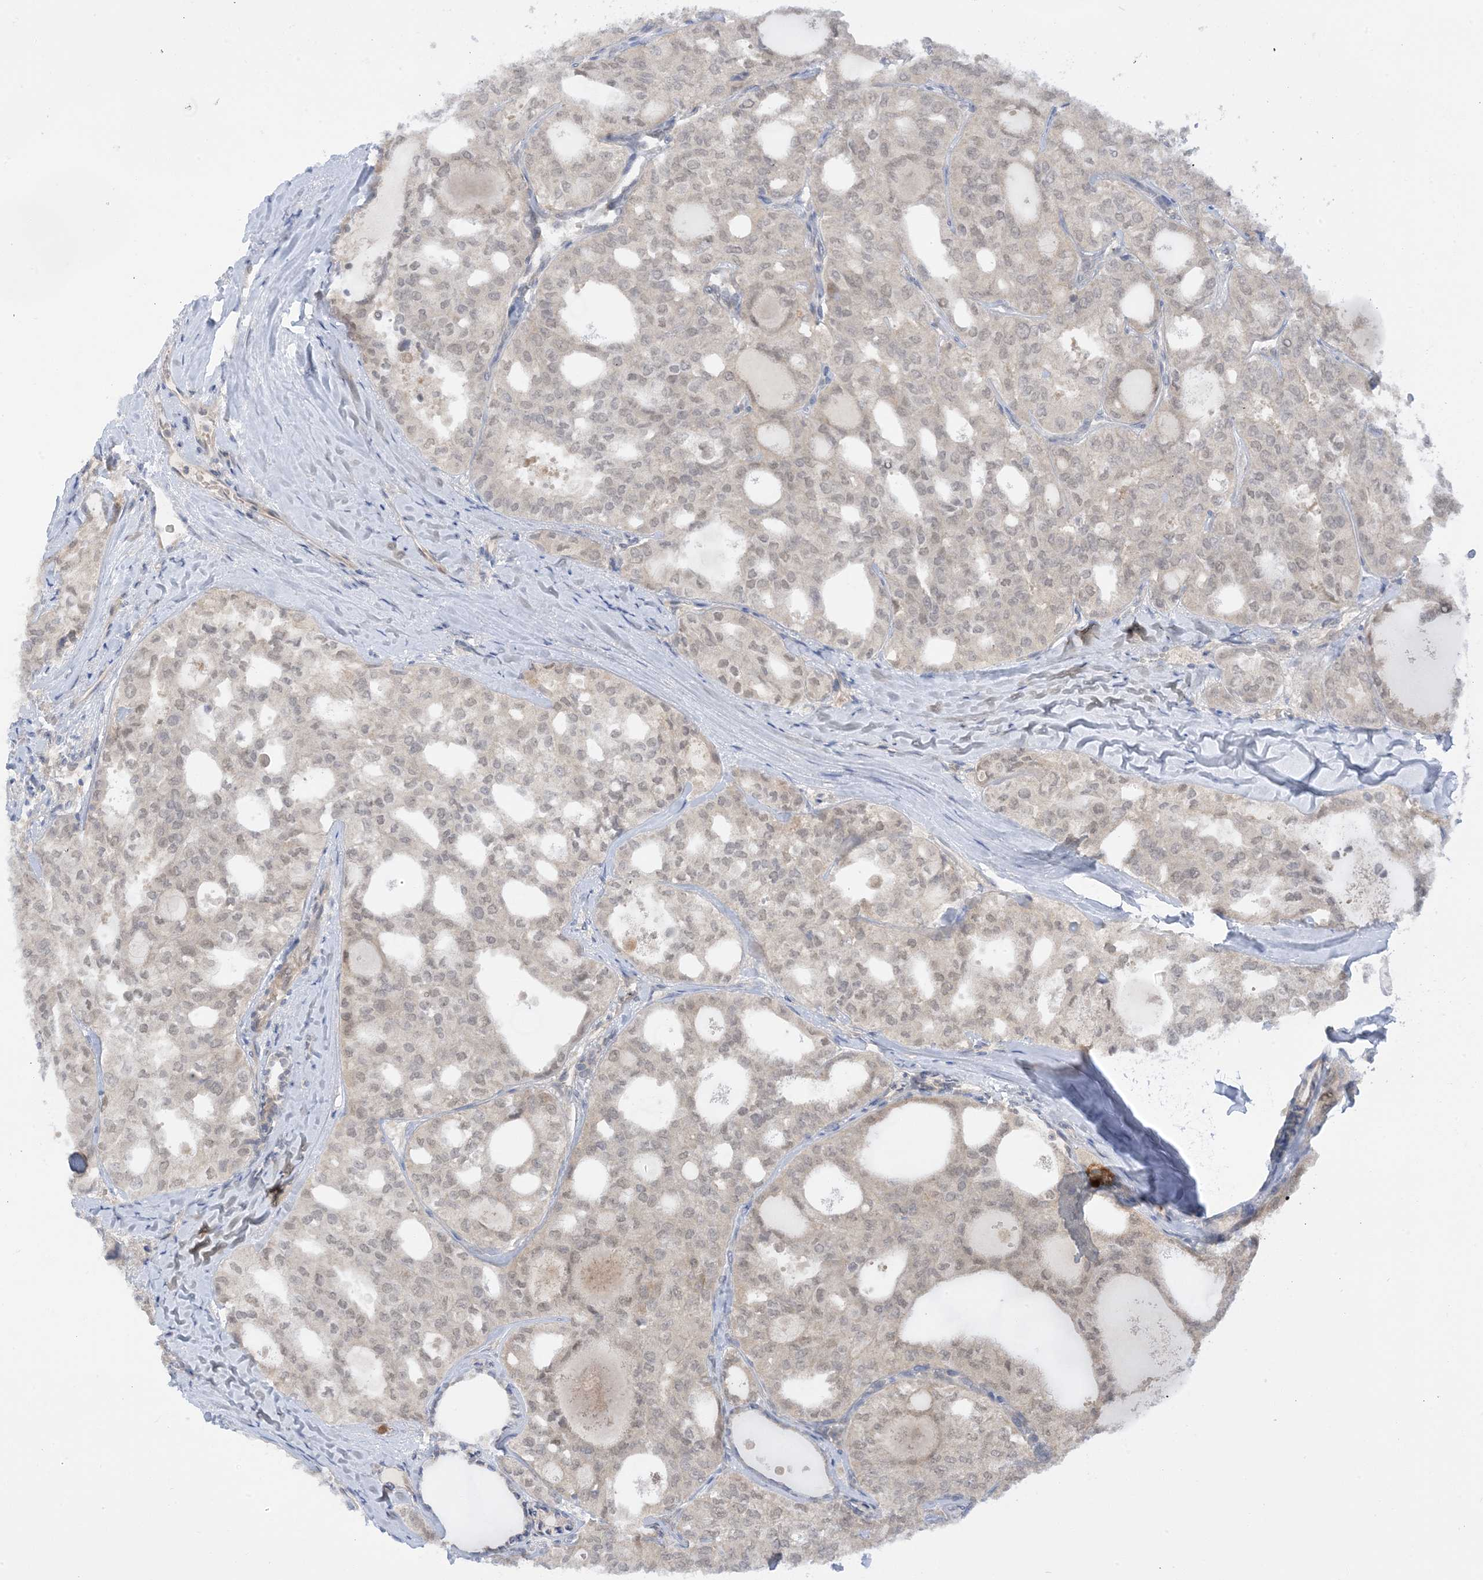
{"staining": {"intensity": "weak", "quantity": "<25%", "location": "nuclear"}, "tissue": "thyroid cancer", "cell_type": "Tumor cells", "image_type": "cancer", "snomed": [{"axis": "morphology", "description": "Follicular adenoma carcinoma, NOS"}, {"axis": "topography", "description": "Thyroid gland"}], "caption": "An immunohistochemistry (IHC) histopathology image of follicular adenoma carcinoma (thyroid) is shown. There is no staining in tumor cells of follicular adenoma carcinoma (thyroid). Brightfield microscopy of immunohistochemistry (IHC) stained with DAB (3,3'-diaminobenzidine) (brown) and hematoxylin (blue), captured at high magnification.", "gene": "WDR26", "patient": {"sex": "male", "age": 75}}